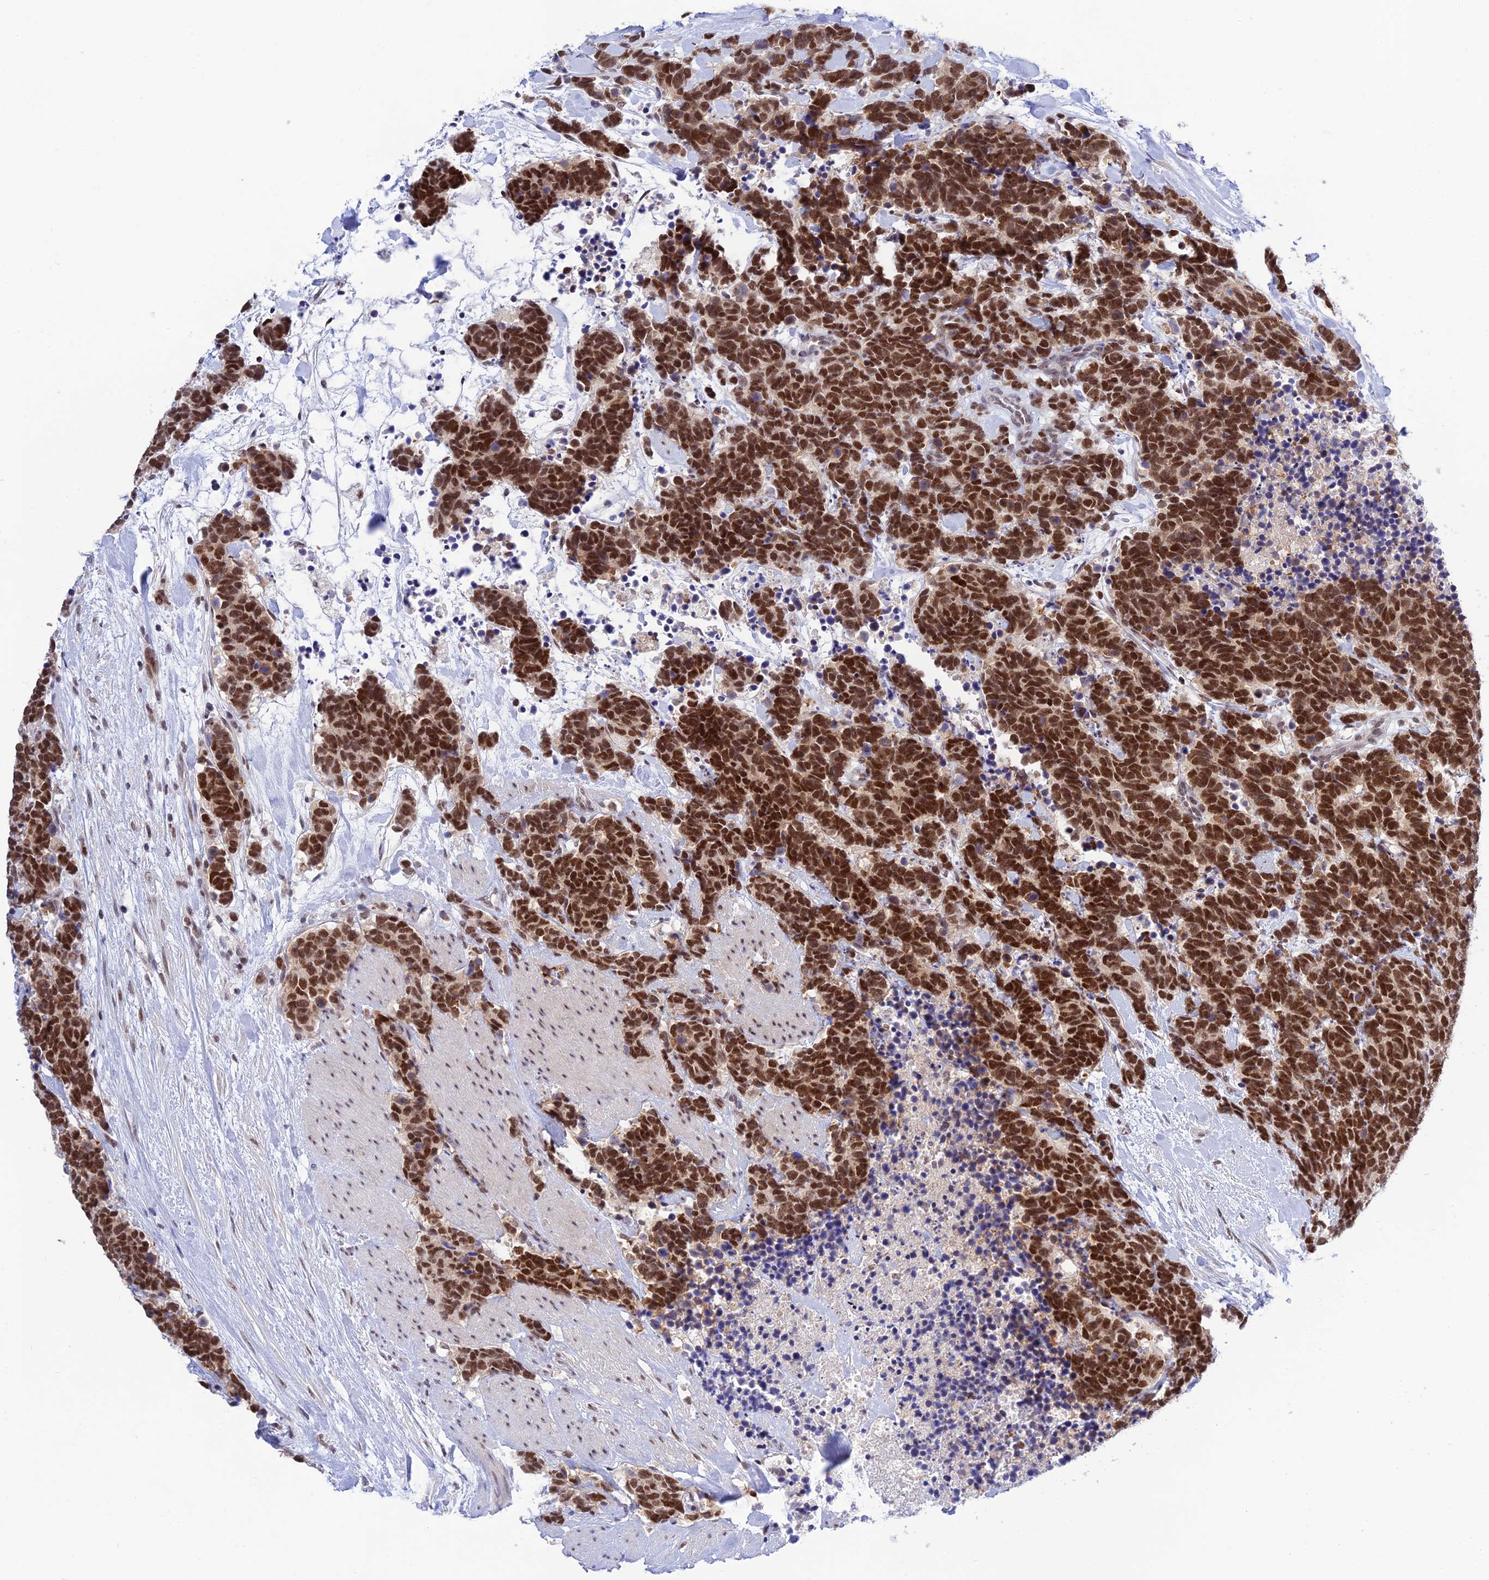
{"staining": {"intensity": "strong", "quantity": ">75%", "location": "cytoplasmic/membranous,nuclear"}, "tissue": "carcinoid", "cell_type": "Tumor cells", "image_type": "cancer", "snomed": [{"axis": "morphology", "description": "Carcinoma, NOS"}, {"axis": "morphology", "description": "Carcinoid, malignant, NOS"}, {"axis": "topography", "description": "Prostate"}], "caption": "High-magnification brightfield microscopy of carcinoid stained with DAB (3,3'-diaminobenzidine) (brown) and counterstained with hematoxylin (blue). tumor cells exhibit strong cytoplasmic/membranous and nuclear expression is seen in about>75% of cells. (IHC, brightfield microscopy, high magnification).", "gene": "TCEA1", "patient": {"sex": "male", "age": 57}}